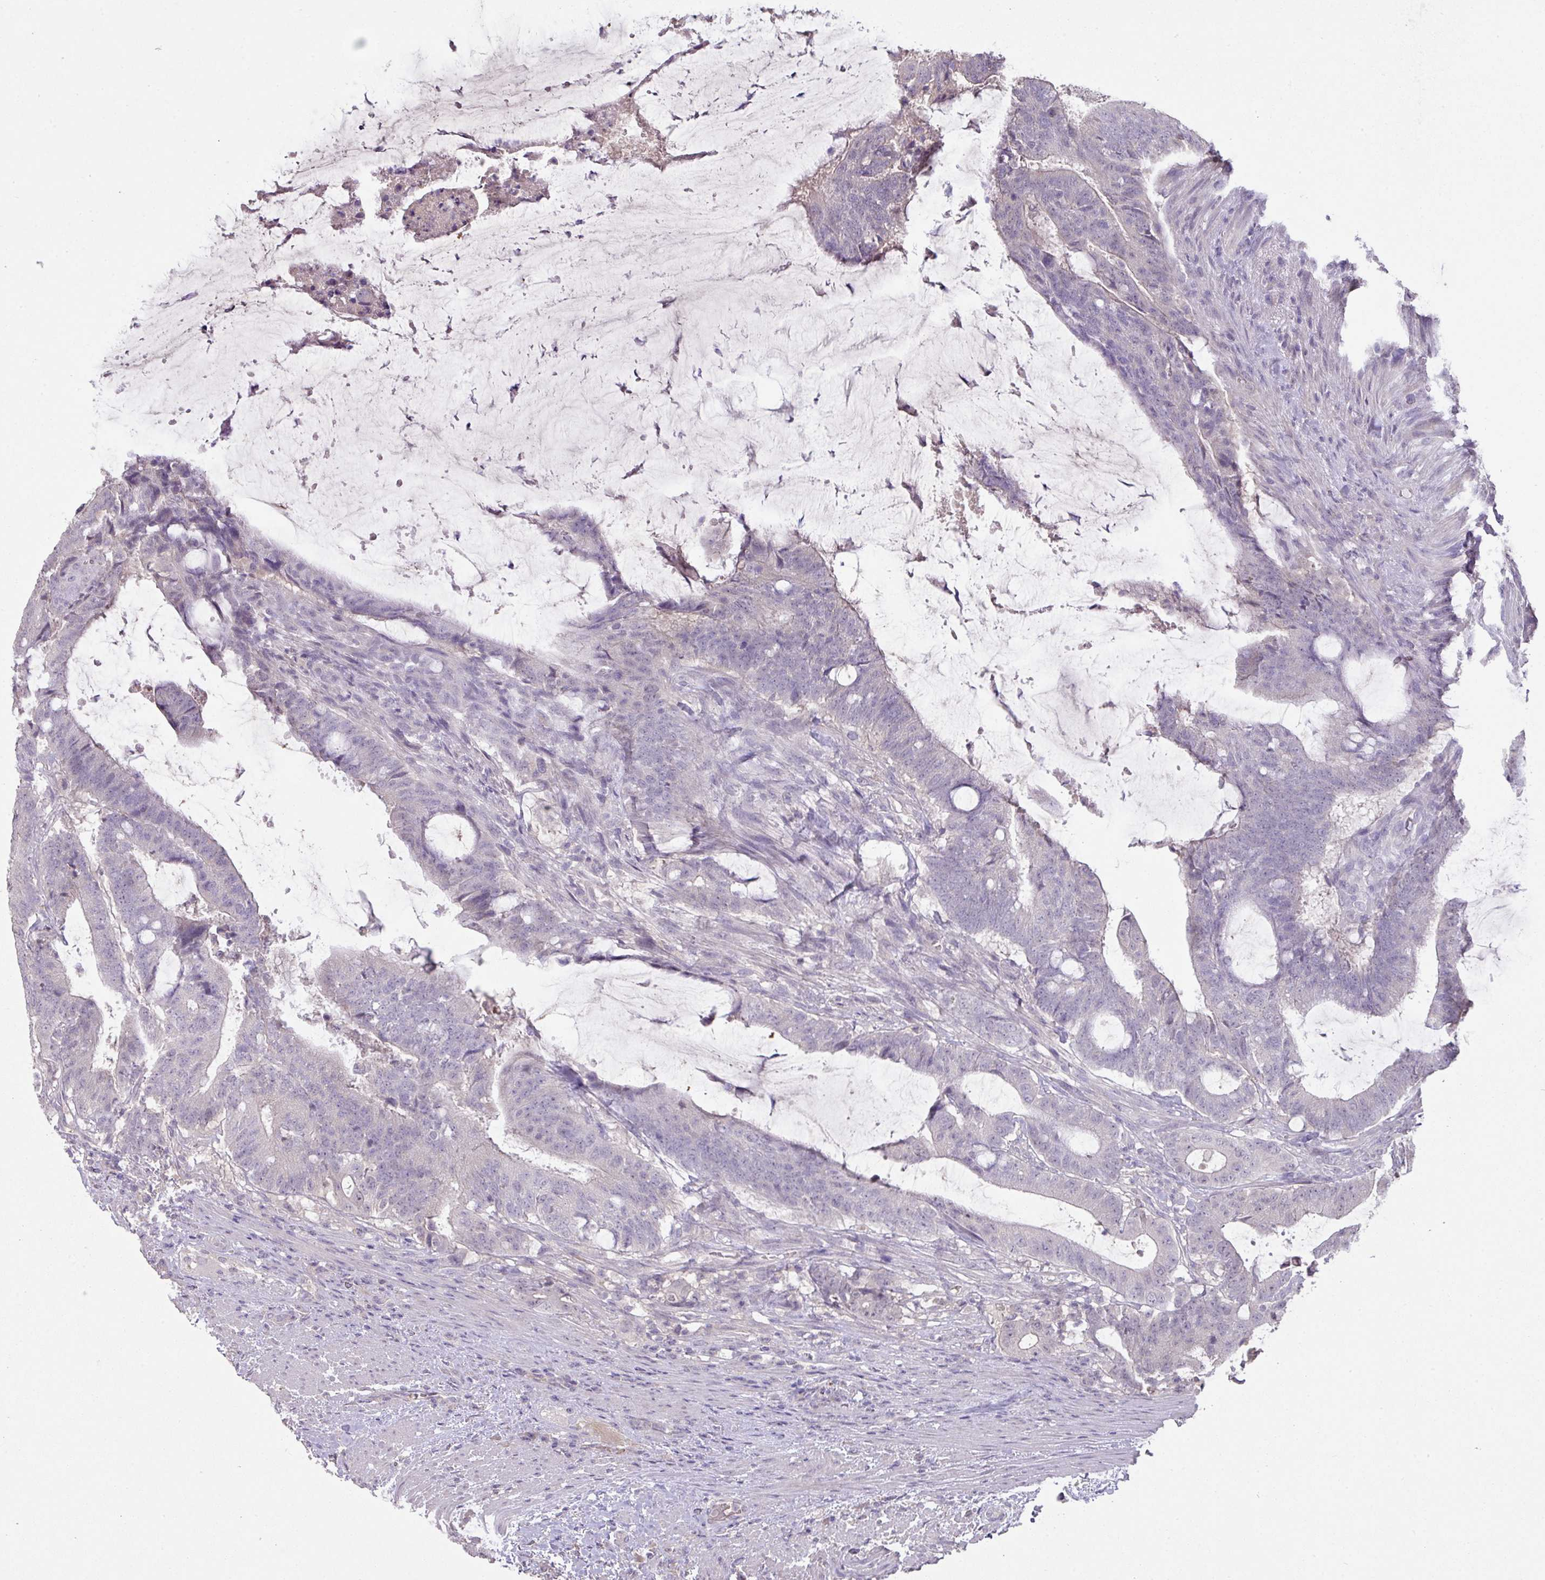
{"staining": {"intensity": "negative", "quantity": "none", "location": "none"}, "tissue": "colorectal cancer", "cell_type": "Tumor cells", "image_type": "cancer", "snomed": [{"axis": "morphology", "description": "Adenocarcinoma, NOS"}, {"axis": "topography", "description": "Colon"}], "caption": "This is an immunohistochemistry (IHC) image of human adenocarcinoma (colorectal). There is no expression in tumor cells.", "gene": "PRADC1", "patient": {"sex": "female", "age": 43}}